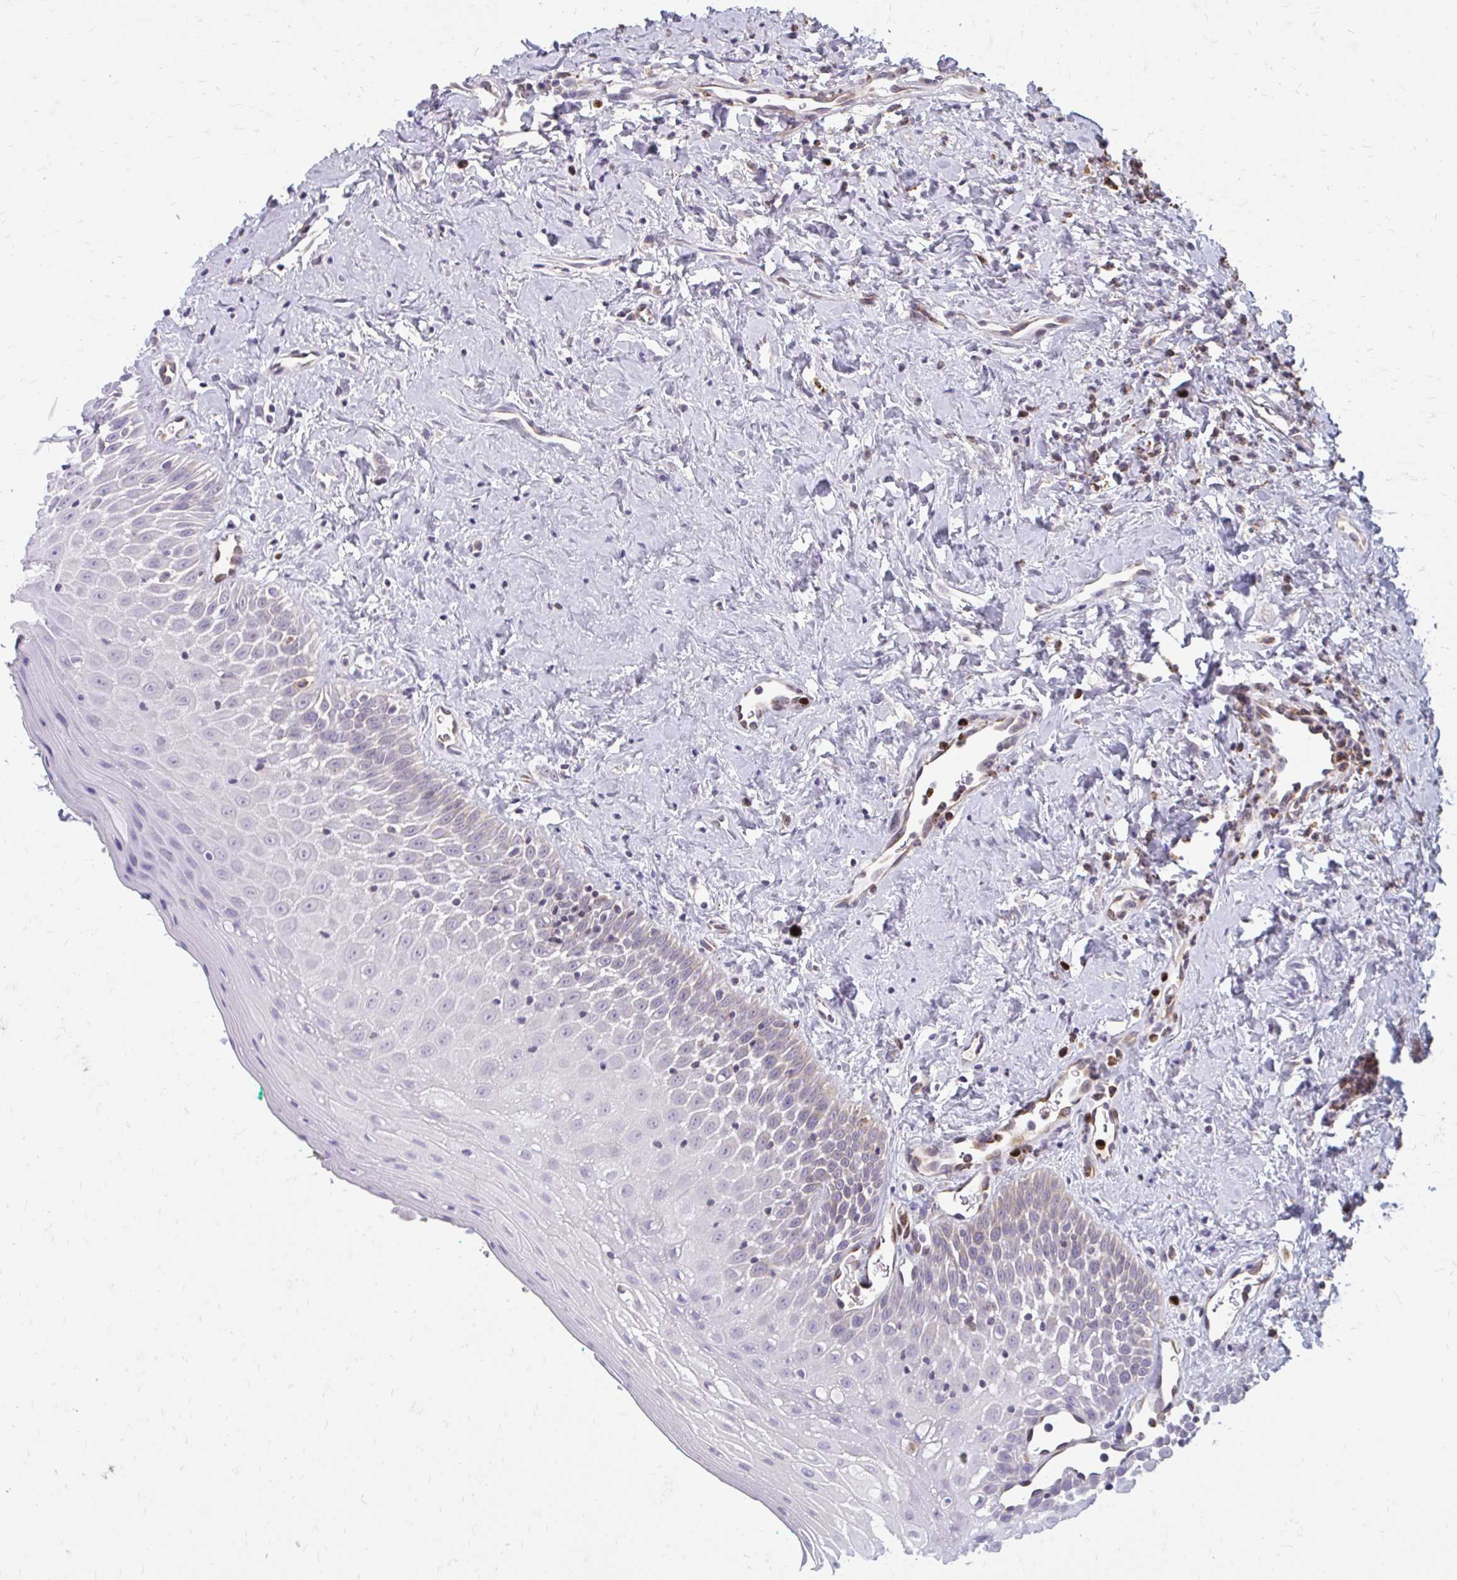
{"staining": {"intensity": "negative", "quantity": "none", "location": "none"}, "tissue": "oral mucosa", "cell_type": "Squamous epithelial cells", "image_type": "normal", "snomed": [{"axis": "morphology", "description": "Normal tissue, NOS"}, {"axis": "topography", "description": "Oral tissue"}], "caption": "Immunohistochemical staining of unremarkable human oral mucosa shows no significant staining in squamous epithelial cells. The staining is performed using DAB (3,3'-diaminobenzidine) brown chromogen with nuclei counter-stained in using hematoxylin.", "gene": "ACSL5", "patient": {"sex": "female", "age": 70}}